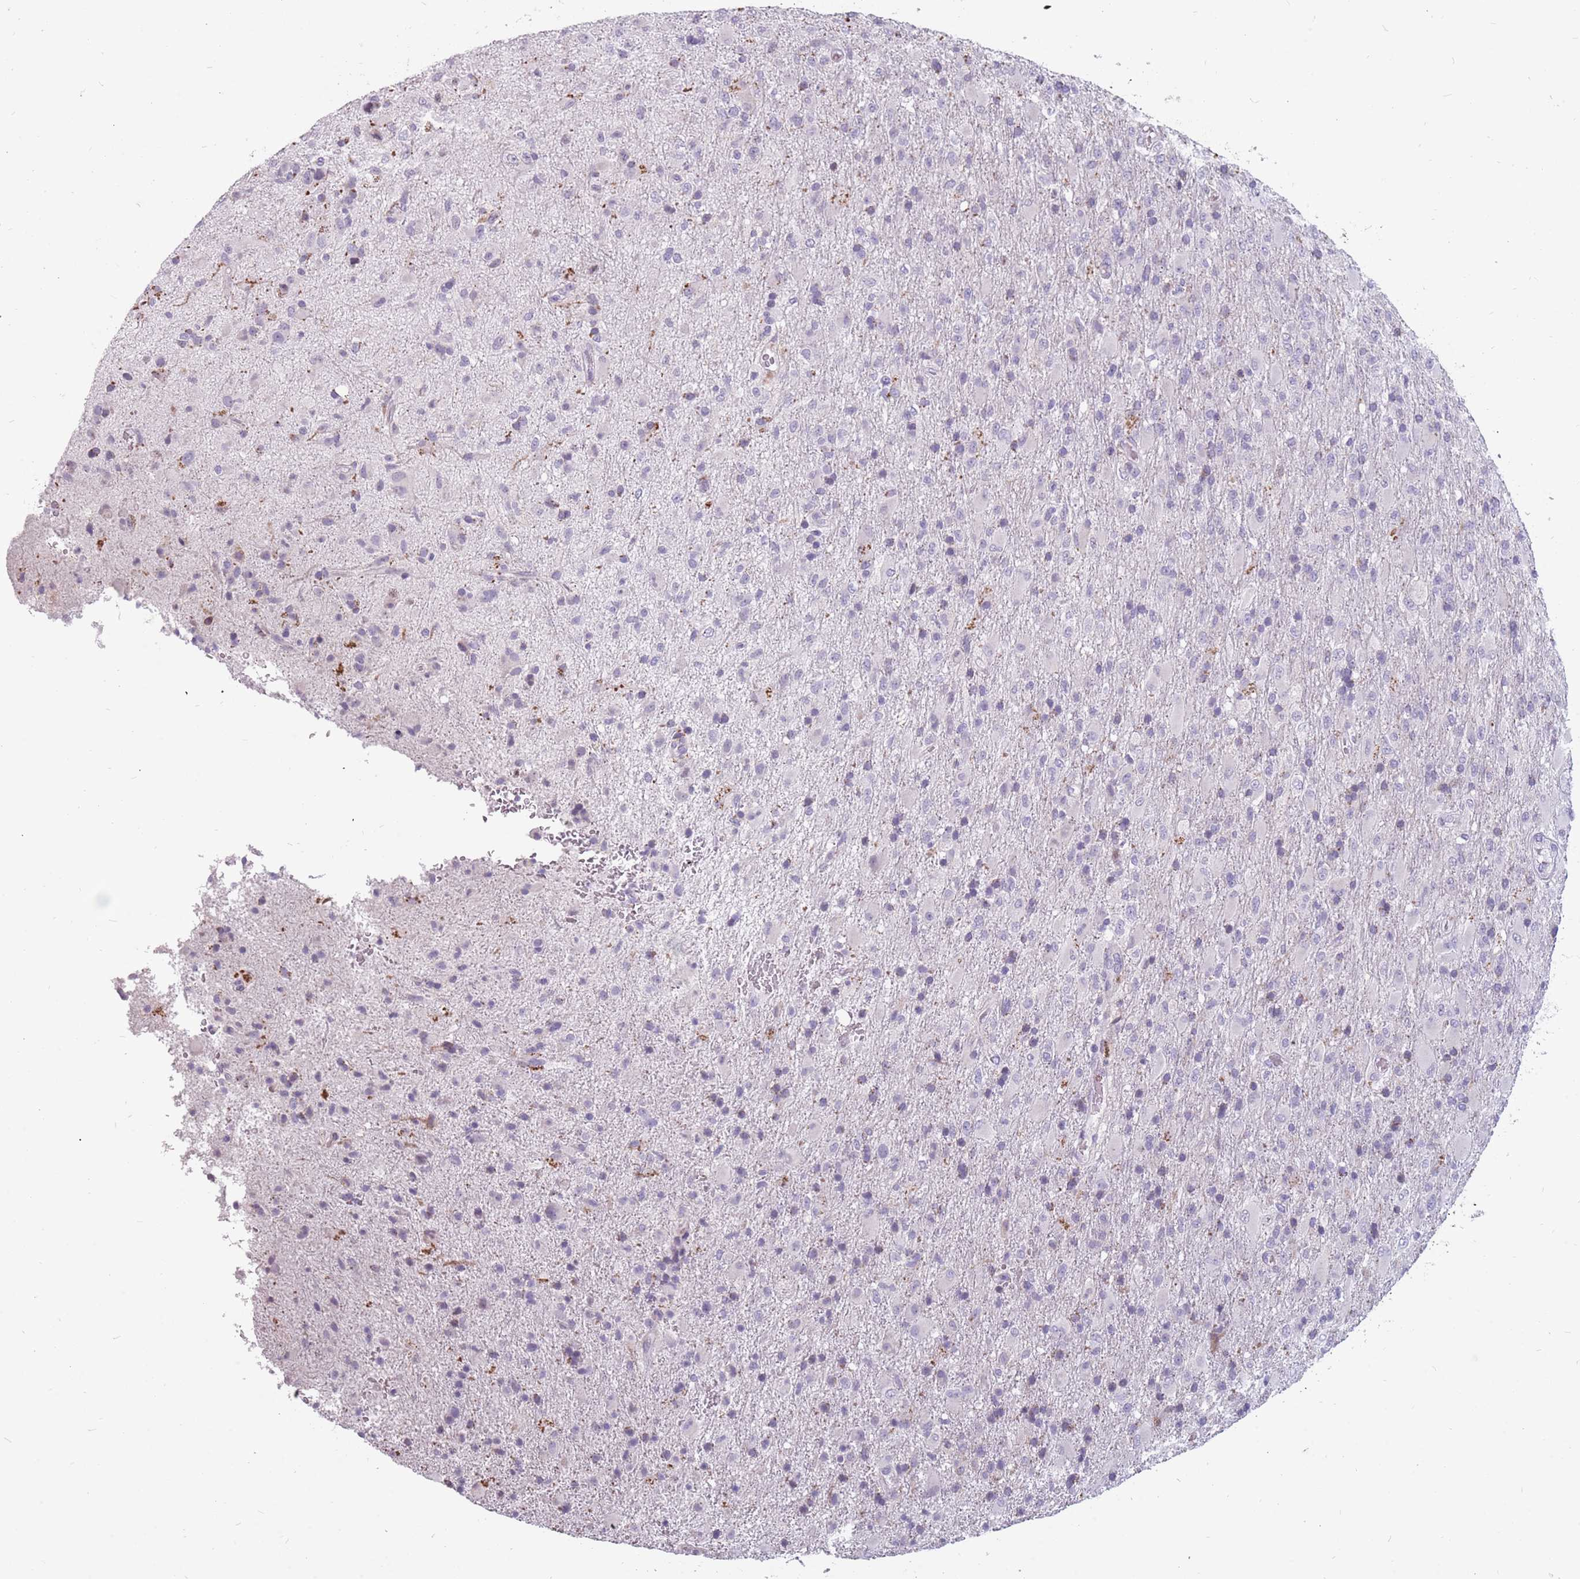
{"staining": {"intensity": "negative", "quantity": "none", "location": "none"}, "tissue": "glioma", "cell_type": "Tumor cells", "image_type": "cancer", "snomed": [{"axis": "morphology", "description": "Glioma, malignant, Low grade"}, {"axis": "topography", "description": "Brain"}], "caption": "Protein analysis of glioma shows no significant staining in tumor cells. The staining was performed using DAB to visualize the protein expression in brown, while the nuclei were stained in blue with hematoxylin (Magnification: 20x).", "gene": "NEK6", "patient": {"sex": "male", "age": 65}}